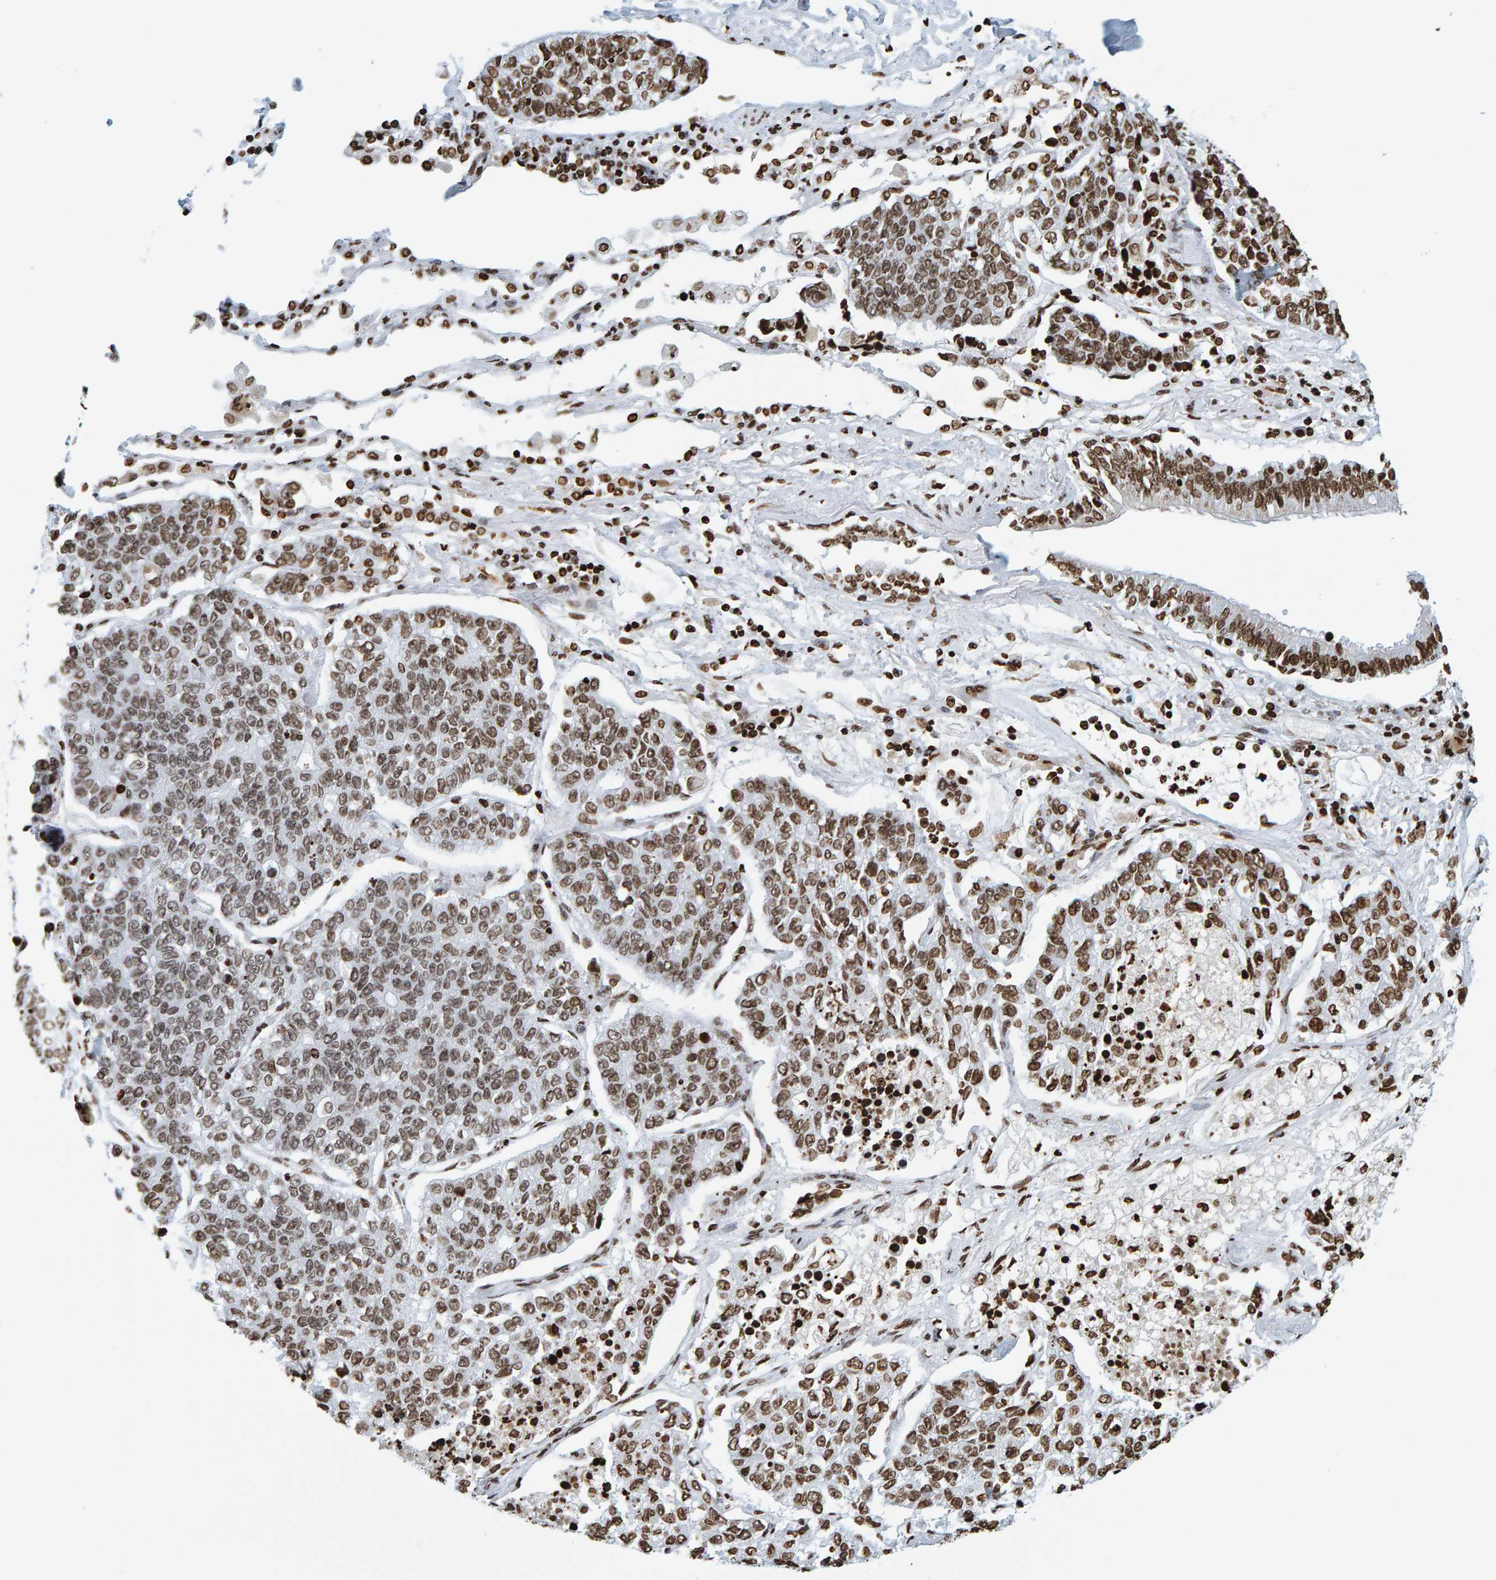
{"staining": {"intensity": "moderate", "quantity": ">75%", "location": "nuclear"}, "tissue": "lung cancer", "cell_type": "Tumor cells", "image_type": "cancer", "snomed": [{"axis": "morphology", "description": "Adenocarcinoma, NOS"}, {"axis": "topography", "description": "Lung"}], "caption": "Human lung cancer (adenocarcinoma) stained with a brown dye exhibits moderate nuclear positive expression in approximately >75% of tumor cells.", "gene": "BRF2", "patient": {"sex": "male", "age": 49}}